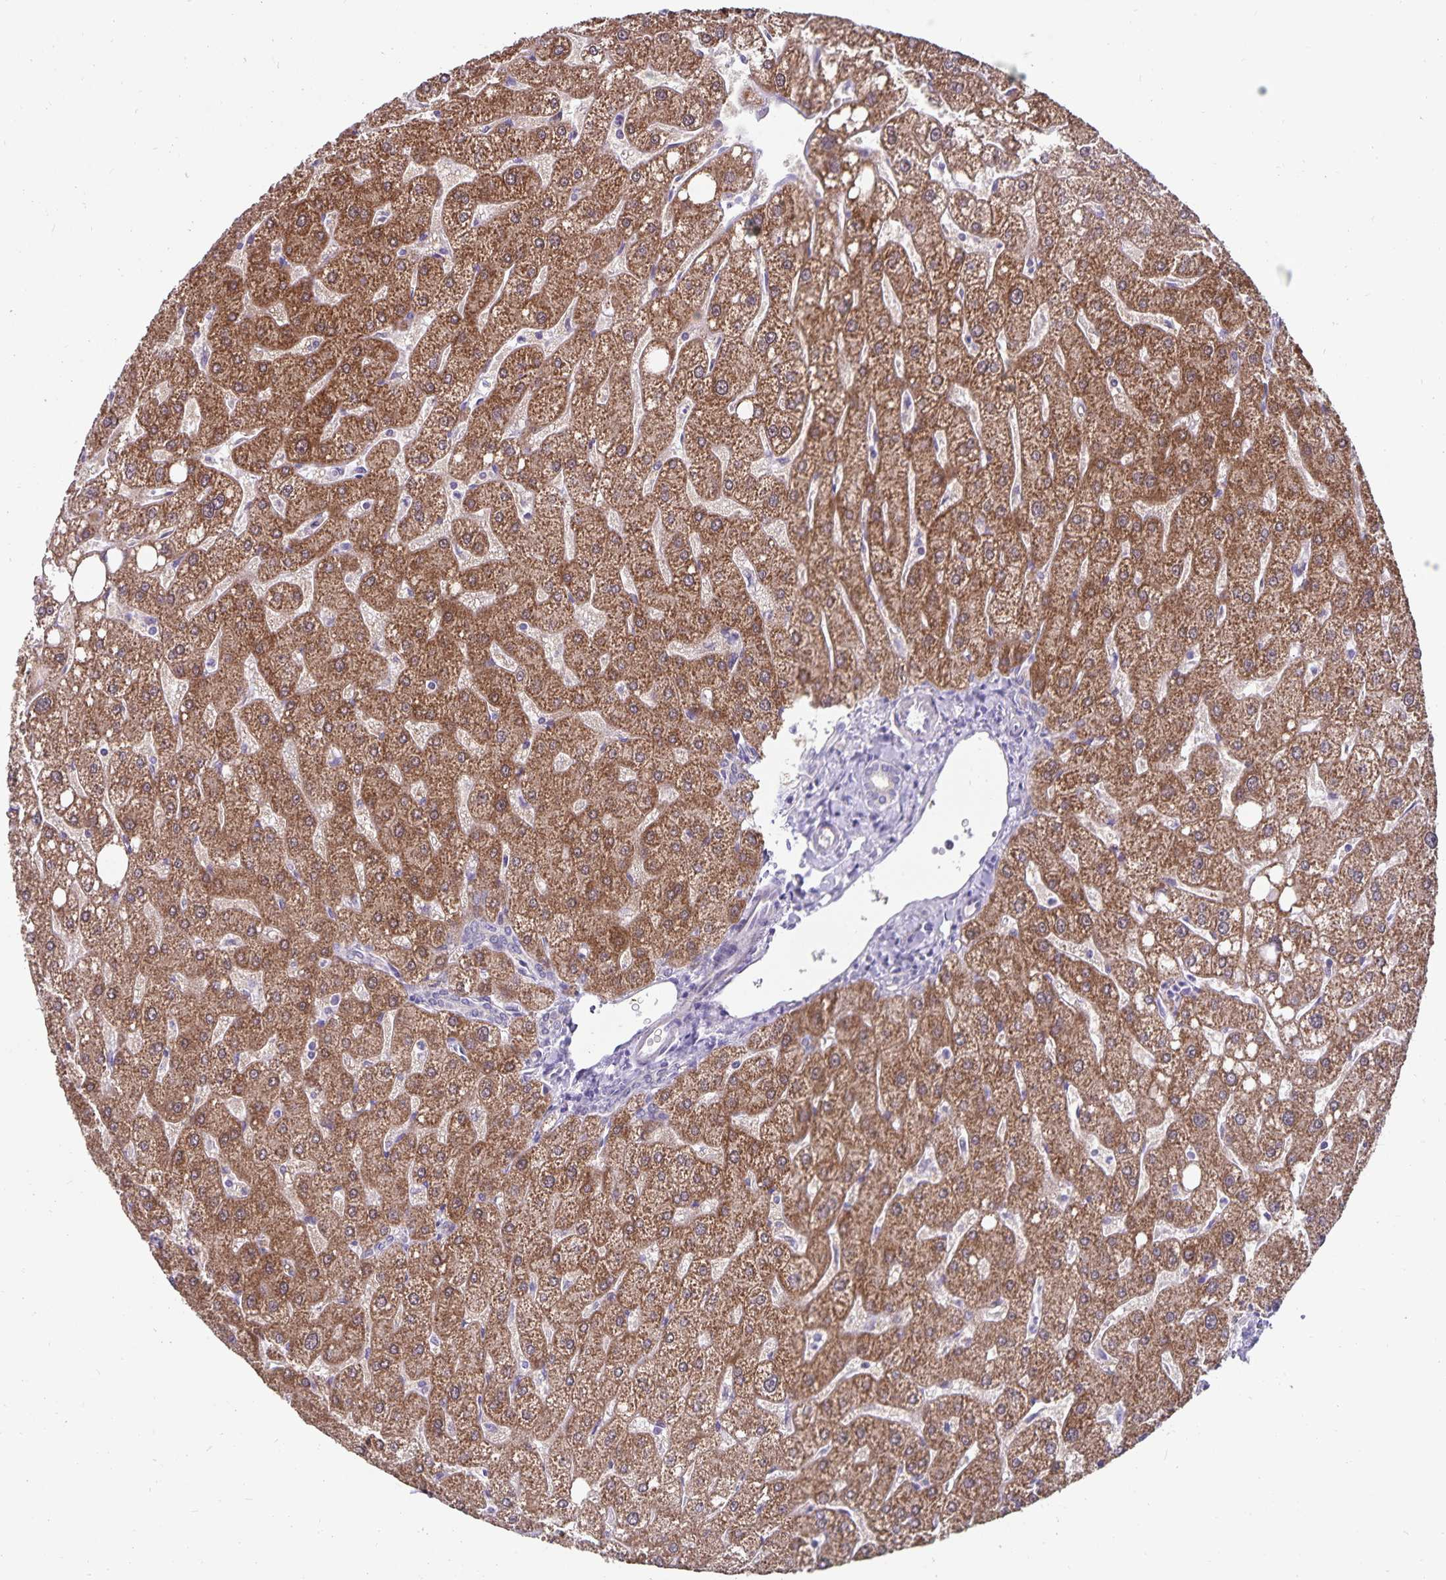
{"staining": {"intensity": "negative", "quantity": "none", "location": "none"}, "tissue": "liver", "cell_type": "Cholangiocytes", "image_type": "normal", "snomed": [{"axis": "morphology", "description": "Normal tissue, NOS"}, {"axis": "topography", "description": "Liver"}], "caption": "IHC micrograph of normal liver stained for a protein (brown), which demonstrates no staining in cholangiocytes.", "gene": "CDKN2B", "patient": {"sex": "male", "age": 67}}